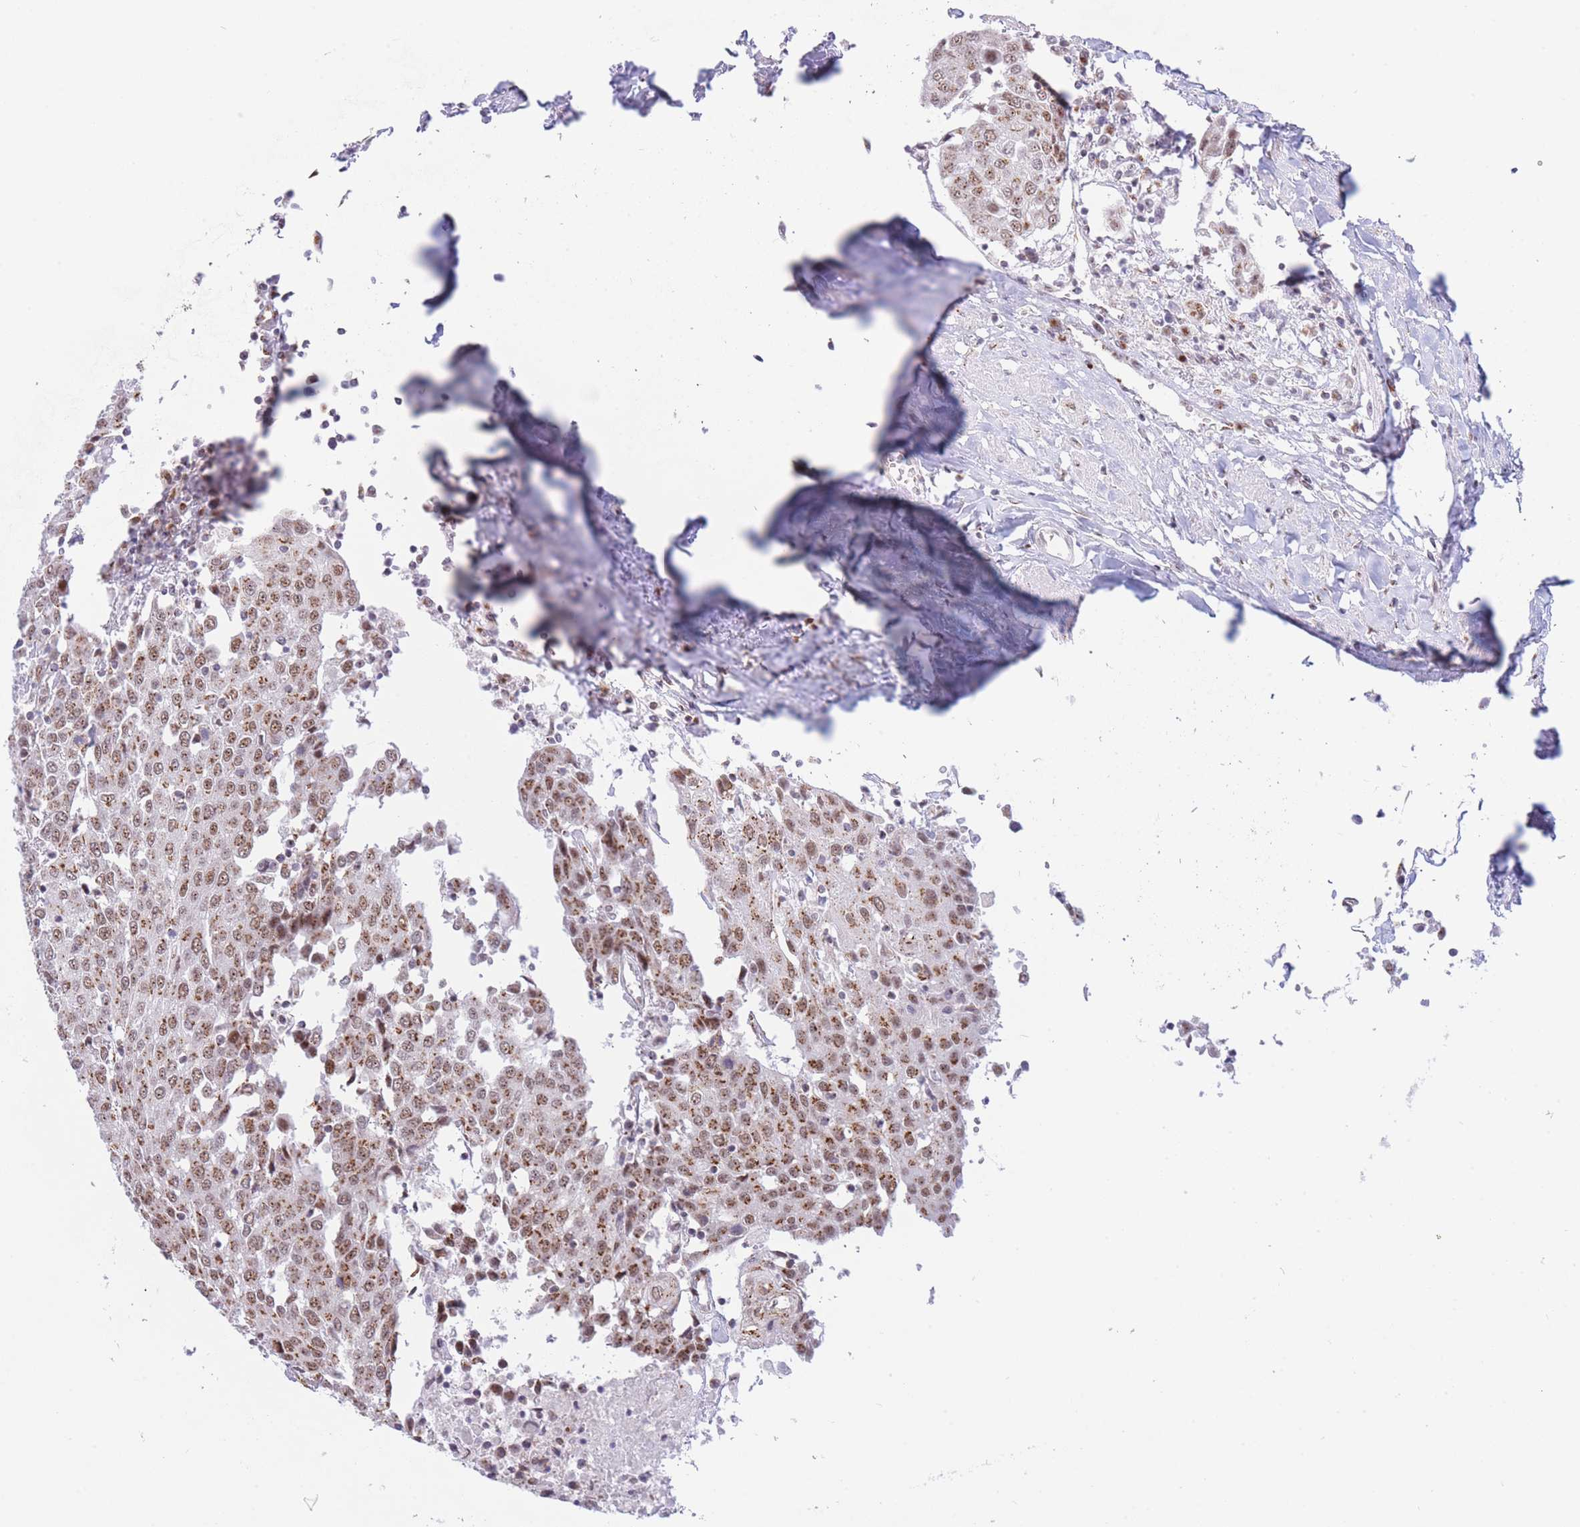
{"staining": {"intensity": "moderate", "quantity": ">75%", "location": "cytoplasmic/membranous,nuclear"}, "tissue": "urothelial cancer", "cell_type": "Tumor cells", "image_type": "cancer", "snomed": [{"axis": "morphology", "description": "Urothelial carcinoma, High grade"}, {"axis": "topography", "description": "Urinary bladder"}], "caption": "Immunohistochemical staining of urothelial carcinoma (high-grade) demonstrates moderate cytoplasmic/membranous and nuclear protein expression in about >75% of tumor cells.", "gene": "INO80C", "patient": {"sex": "female", "age": 85}}